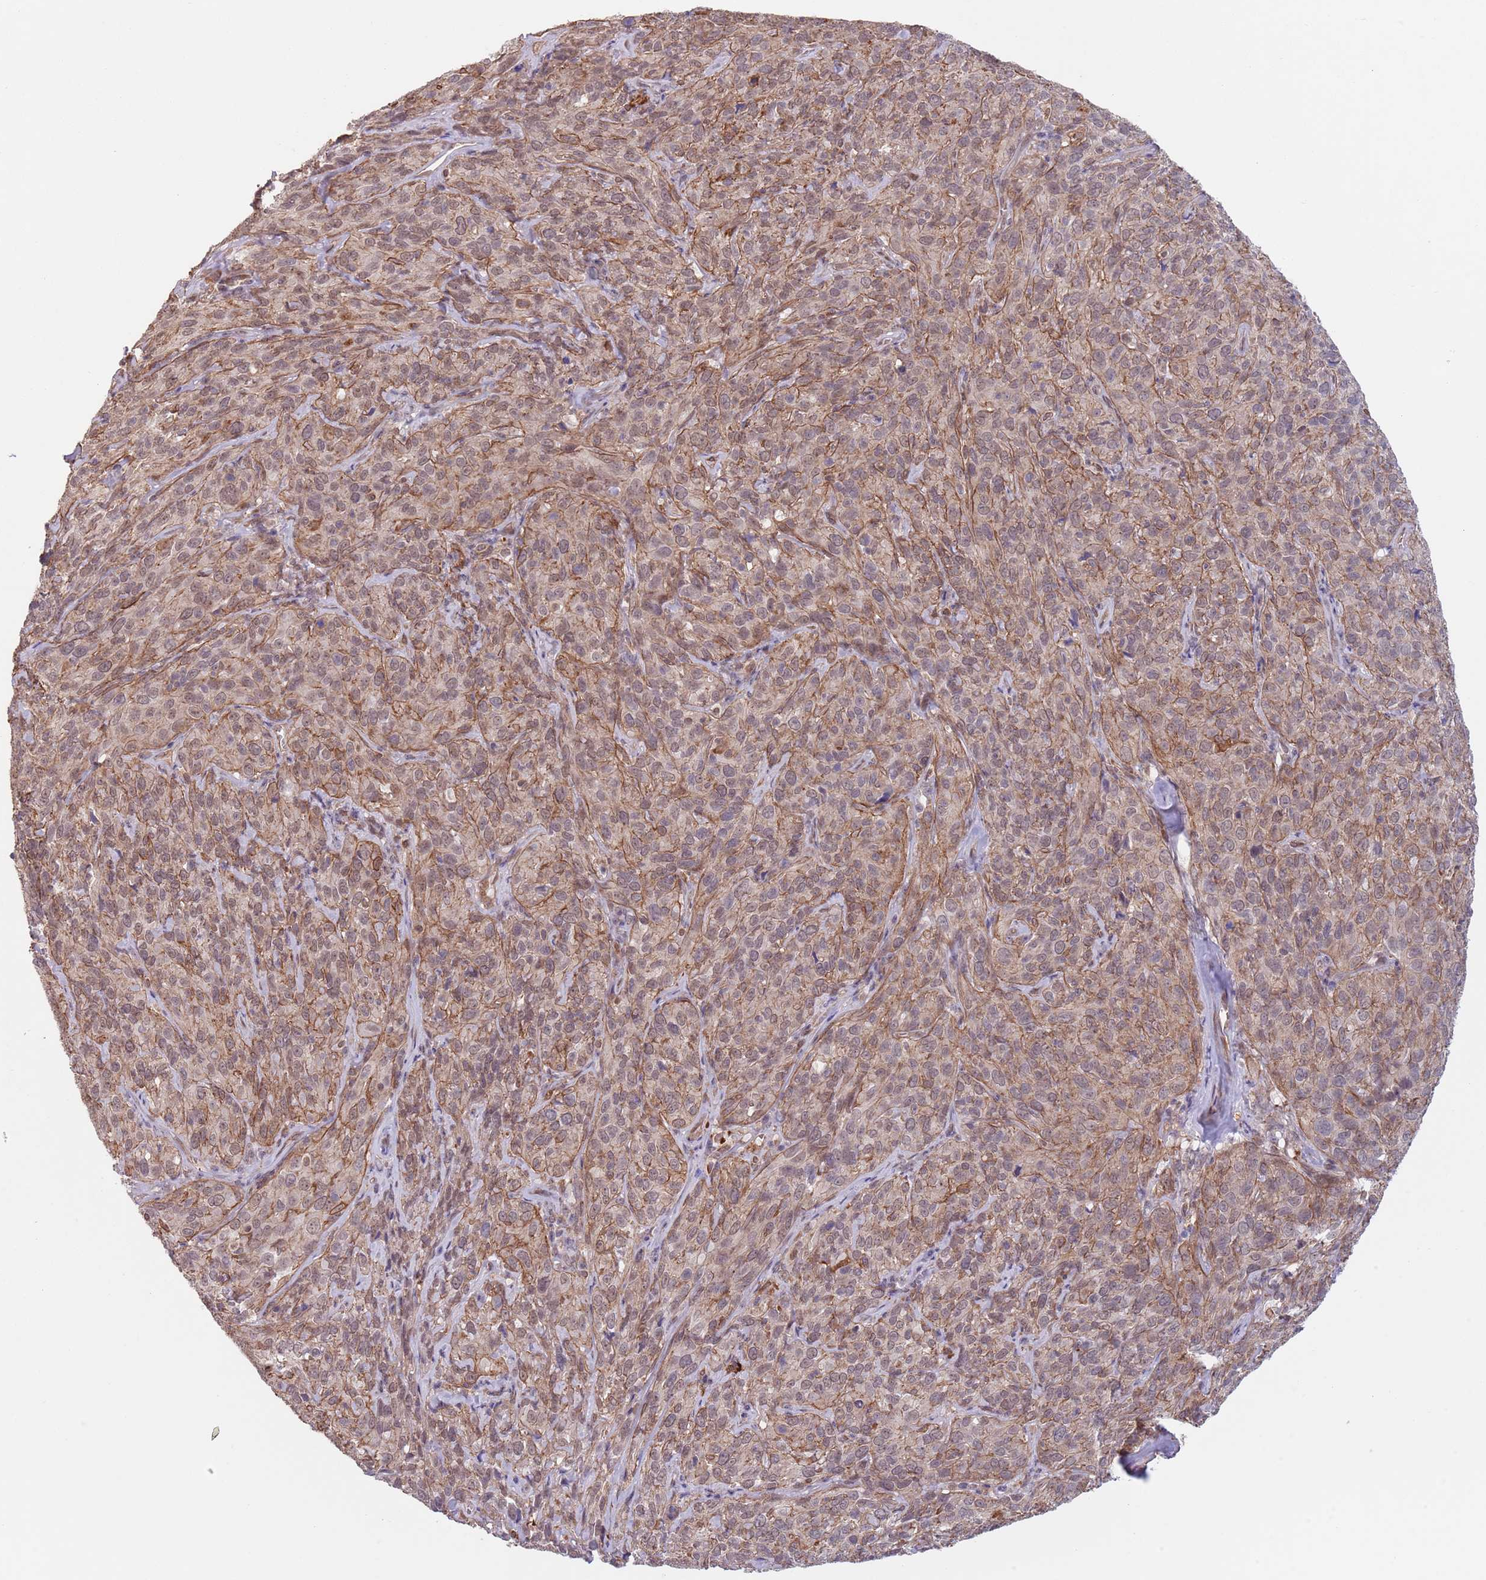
{"staining": {"intensity": "moderate", "quantity": "25%-75%", "location": "cytoplasmic/membranous,nuclear"}, "tissue": "cervical cancer", "cell_type": "Tumor cells", "image_type": "cancer", "snomed": [{"axis": "morphology", "description": "Squamous cell carcinoma, NOS"}, {"axis": "topography", "description": "Cervix"}], "caption": "DAB (3,3'-diaminobenzidine) immunohistochemical staining of cervical squamous cell carcinoma reveals moderate cytoplasmic/membranous and nuclear protein positivity in about 25%-75% of tumor cells.", "gene": "CREBZF", "patient": {"sex": "female", "age": 51}}